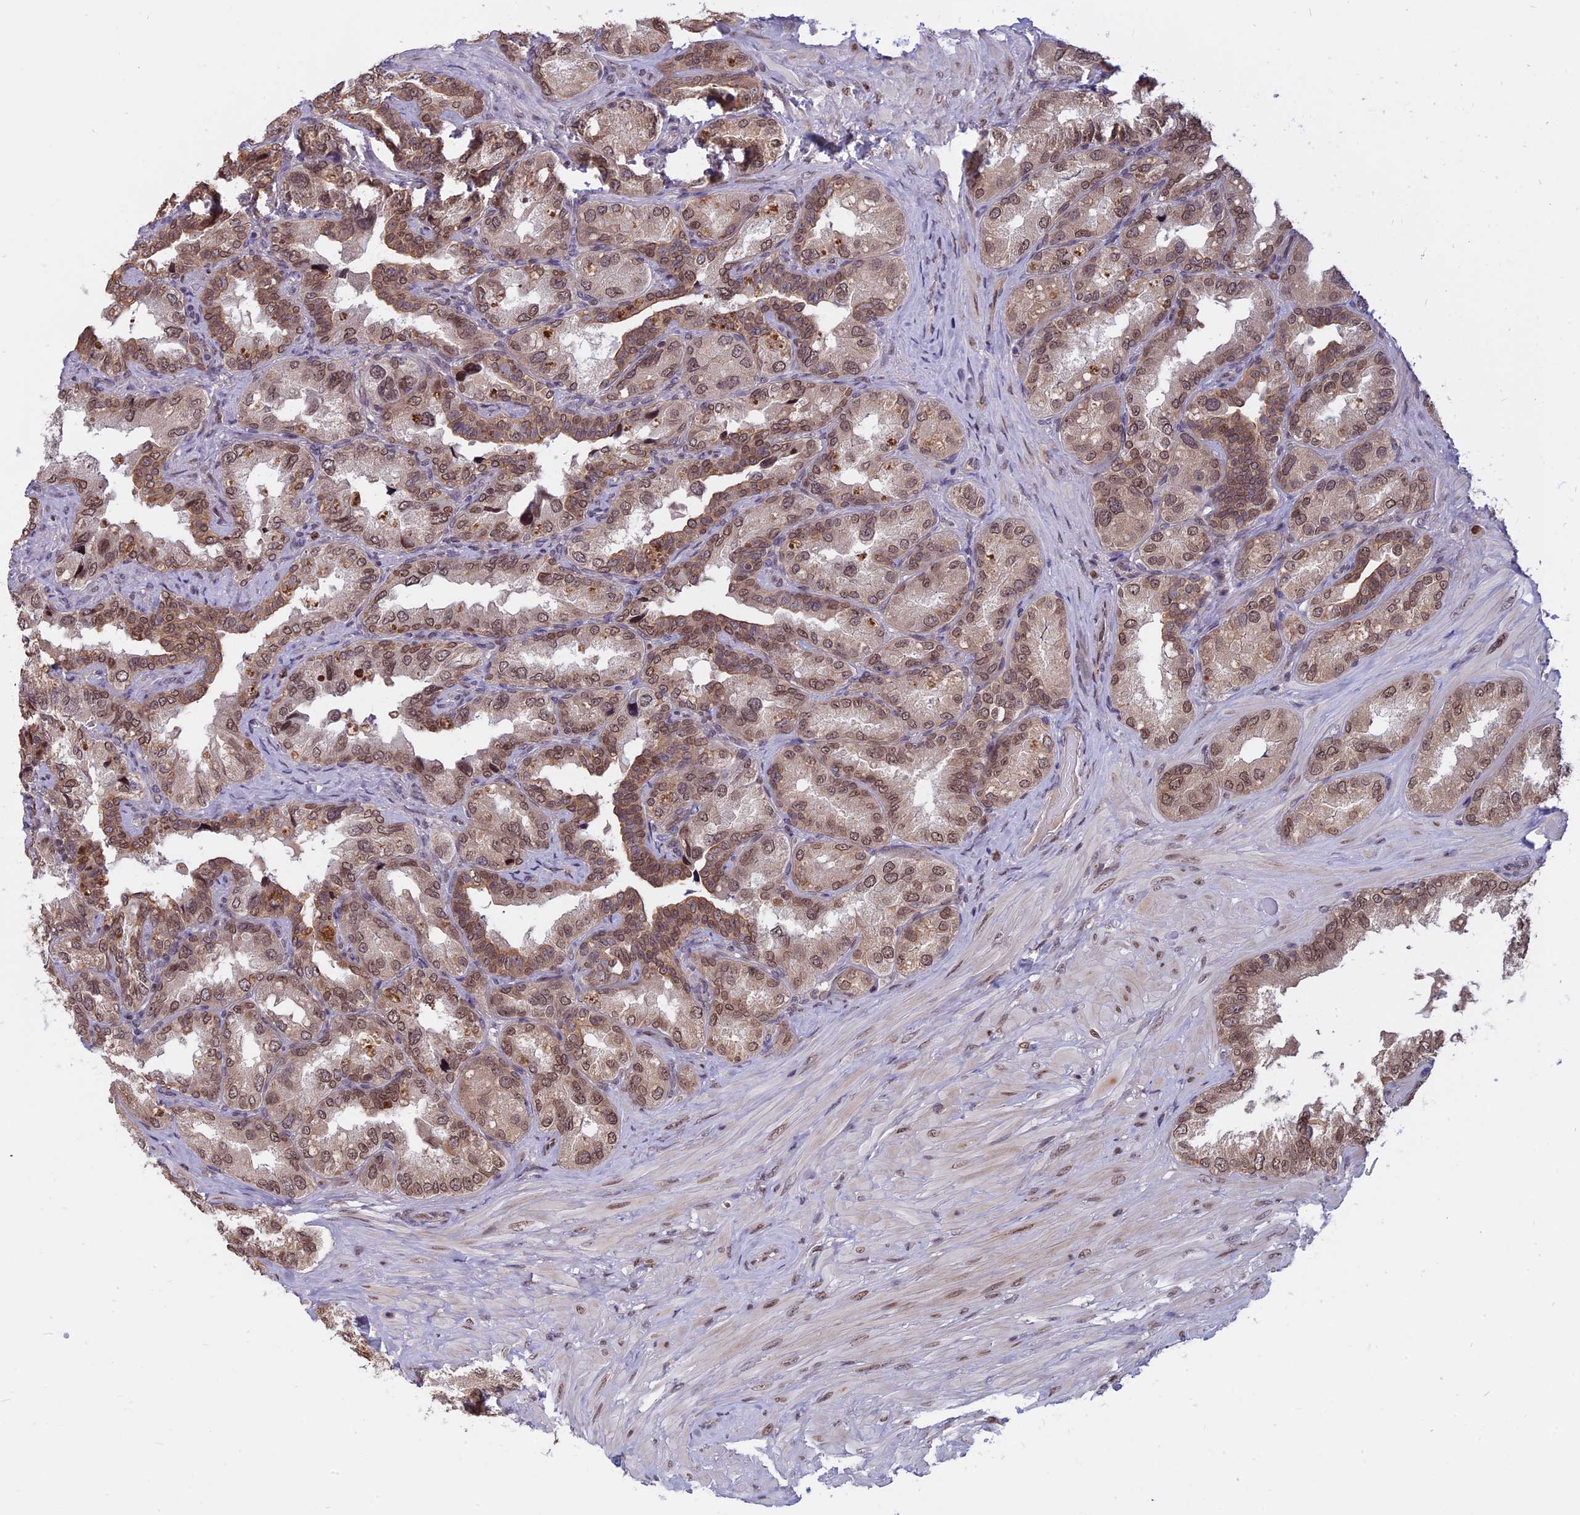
{"staining": {"intensity": "moderate", "quantity": ">75%", "location": "cytoplasmic/membranous,nuclear"}, "tissue": "seminal vesicle", "cell_type": "Glandular cells", "image_type": "normal", "snomed": [{"axis": "morphology", "description": "Normal tissue, NOS"}, {"axis": "topography", "description": "Seminal veicle"}, {"axis": "topography", "description": "Peripheral nerve tissue"}], "caption": "Glandular cells display medium levels of moderate cytoplasmic/membranous,nuclear positivity in about >75% of cells in benign human seminal vesicle. (DAB (3,3'-diaminobenzidine) IHC with brightfield microscopy, high magnification).", "gene": "CCDC113", "patient": {"sex": "male", "age": 67}}